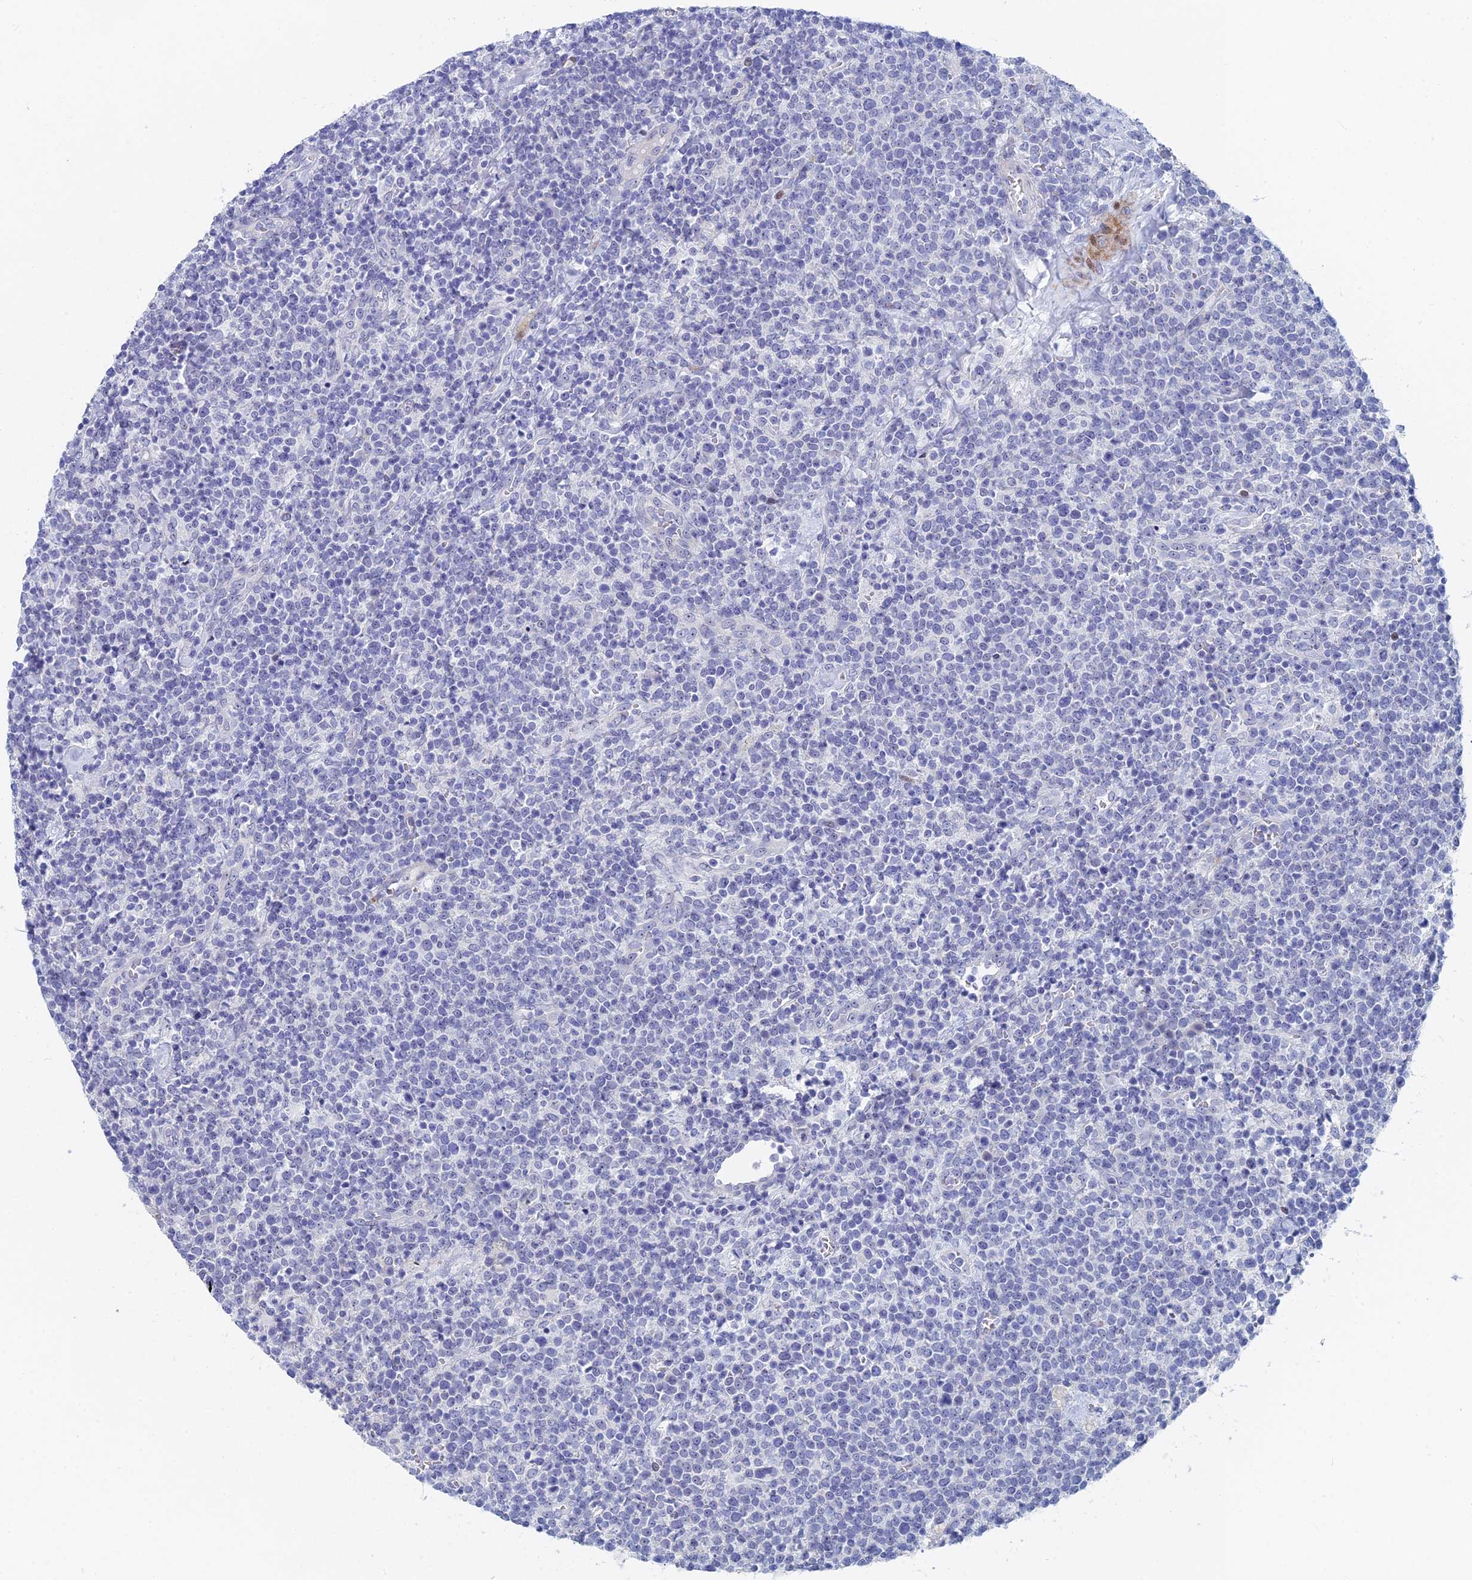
{"staining": {"intensity": "negative", "quantity": "none", "location": "none"}, "tissue": "lymphoma", "cell_type": "Tumor cells", "image_type": "cancer", "snomed": [{"axis": "morphology", "description": "Malignant lymphoma, non-Hodgkin's type, High grade"}, {"axis": "topography", "description": "Lymph node"}], "caption": "Immunohistochemistry (IHC) image of malignant lymphoma, non-Hodgkin's type (high-grade) stained for a protein (brown), which reveals no positivity in tumor cells. The staining is performed using DAB (3,3'-diaminobenzidine) brown chromogen with nuclei counter-stained in using hematoxylin.", "gene": "DRGX", "patient": {"sex": "male", "age": 61}}